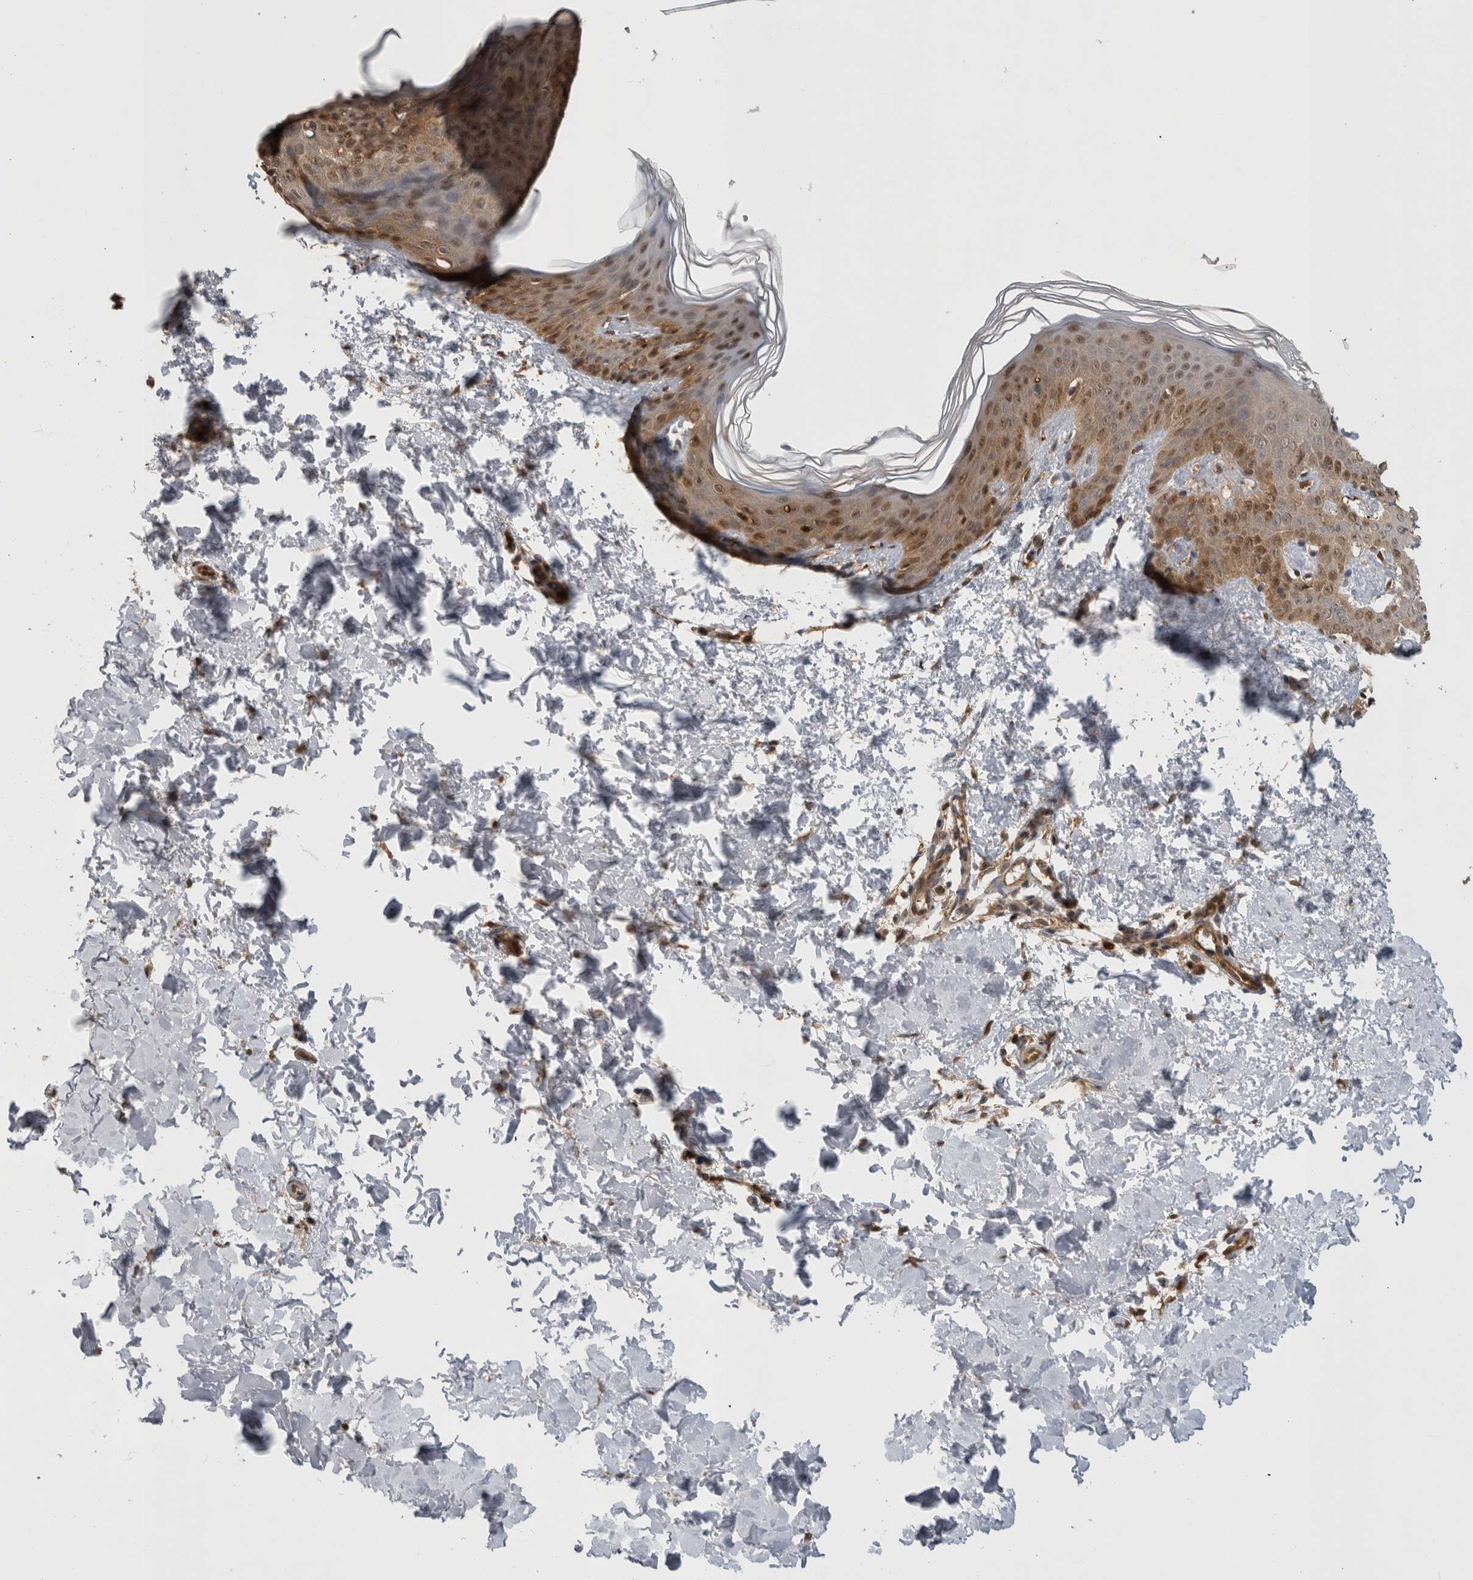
{"staining": {"intensity": "moderate", "quantity": ">75%", "location": "cytoplasmic/membranous,nuclear"}, "tissue": "skin", "cell_type": "Fibroblasts", "image_type": "normal", "snomed": [{"axis": "morphology", "description": "Normal tissue, NOS"}, {"axis": "morphology", "description": "Neoplasm, benign, NOS"}, {"axis": "topography", "description": "Skin"}, {"axis": "topography", "description": "Soft tissue"}], "caption": "Skin stained for a protein displays moderate cytoplasmic/membranous,nuclear positivity in fibroblasts. The staining is performed using DAB (3,3'-diaminobenzidine) brown chromogen to label protein expression. The nuclei are counter-stained blue using hematoxylin.", "gene": "ASTN2", "patient": {"sex": "male", "age": 26}}